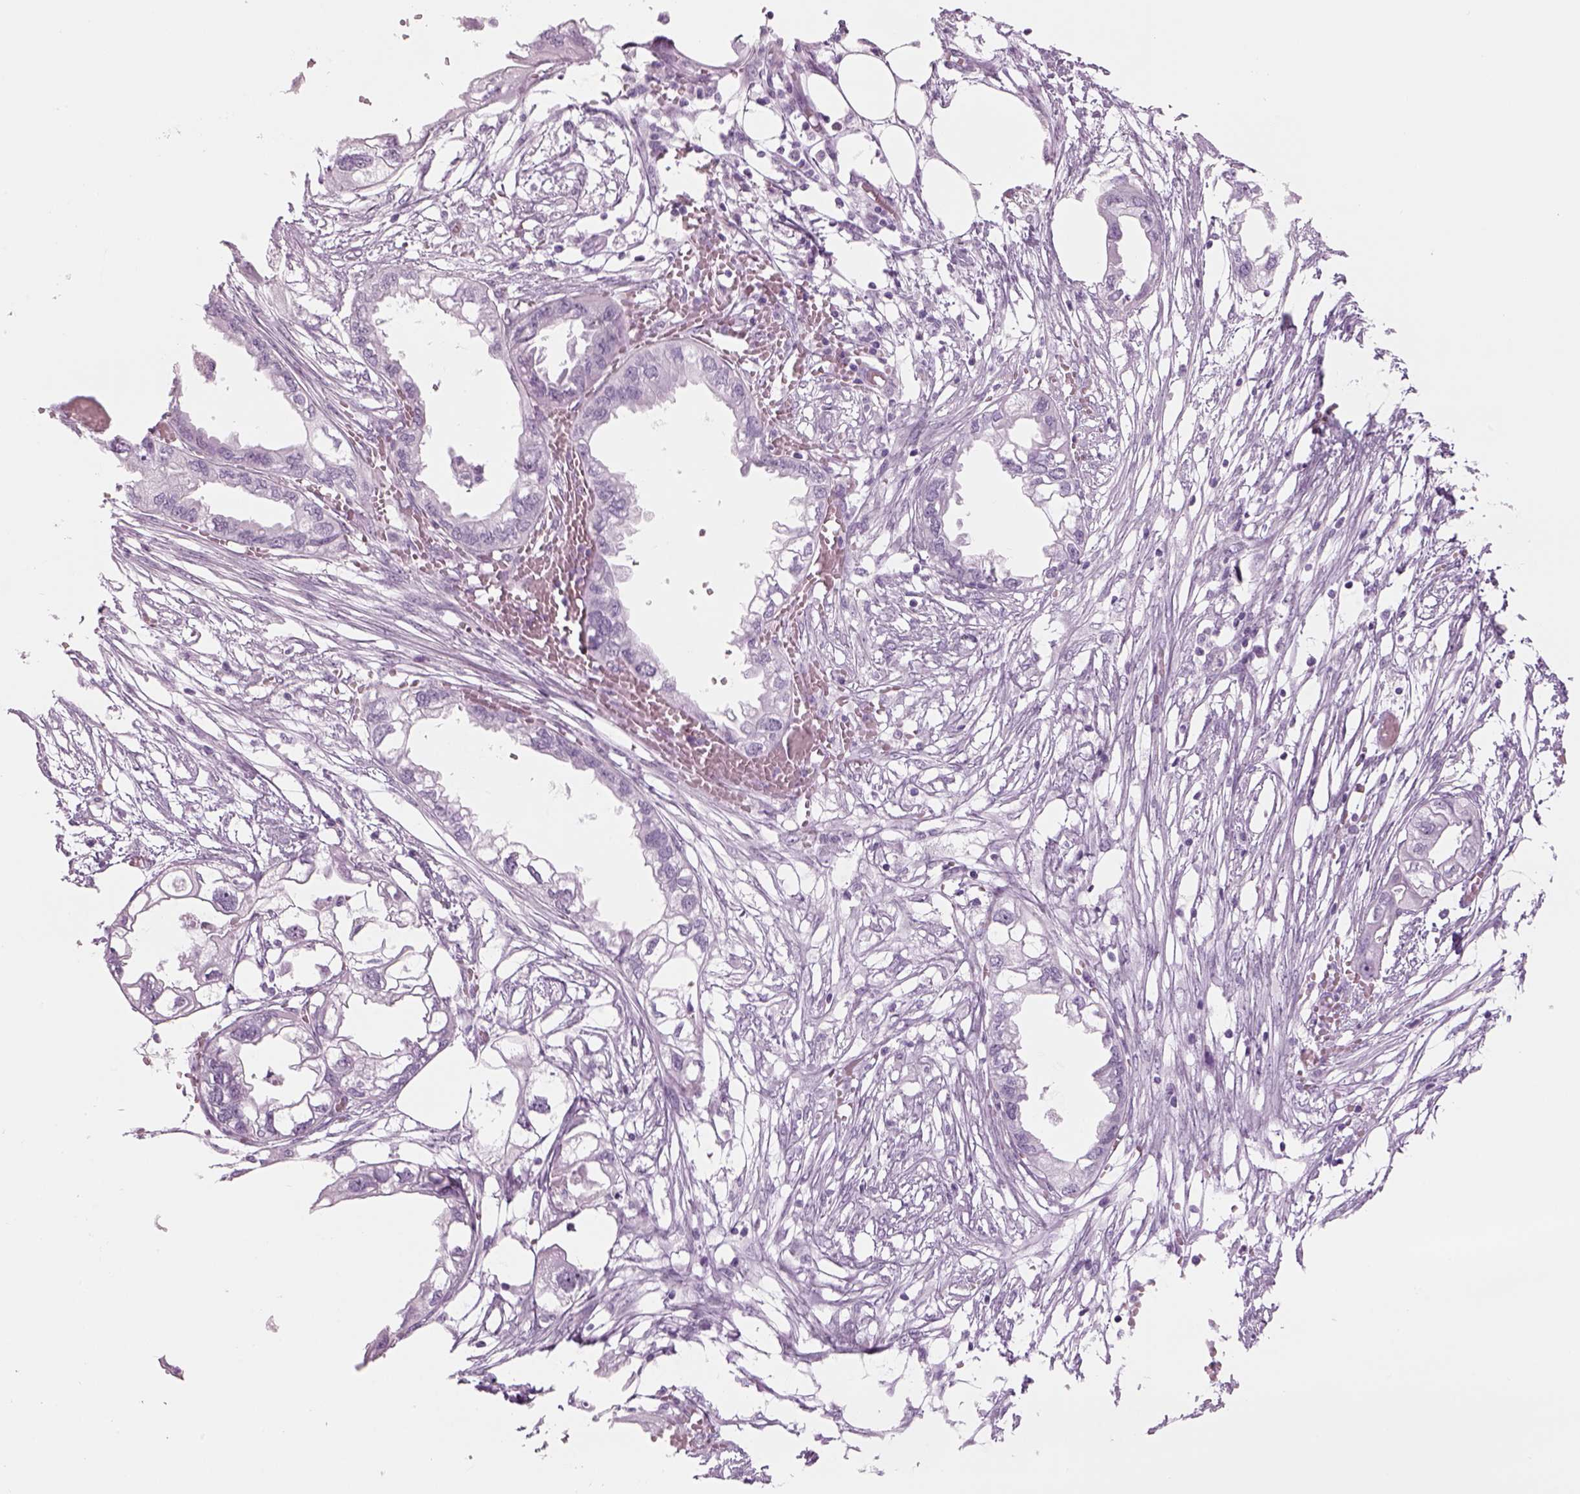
{"staining": {"intensity": "negative", "quantity": "none", "location": "none"}, "tissue": "endometrial cancer", "cell_type": "Tumor cells", "image_type": "cancer", "snomed": [{"axis": "morphology", "description": "Adenocarcinoma, NOS"}, {"axis": "morphology", "description": "Adenocarcinoma, metastatic, NOS"}, {"axis": "topography", "description": "Adipose tissue"}, {"axis": "topography", "description": "Endometrium"}], "caption": "This is an immunohistochemistry (IHC) histopathology image of human endometrial cancer (metastatic adenocarcinoma). There is no positivity in tumor cells.", "gene": "PABPC1L2B", "patient": {"sex": "female", "age": 67}}